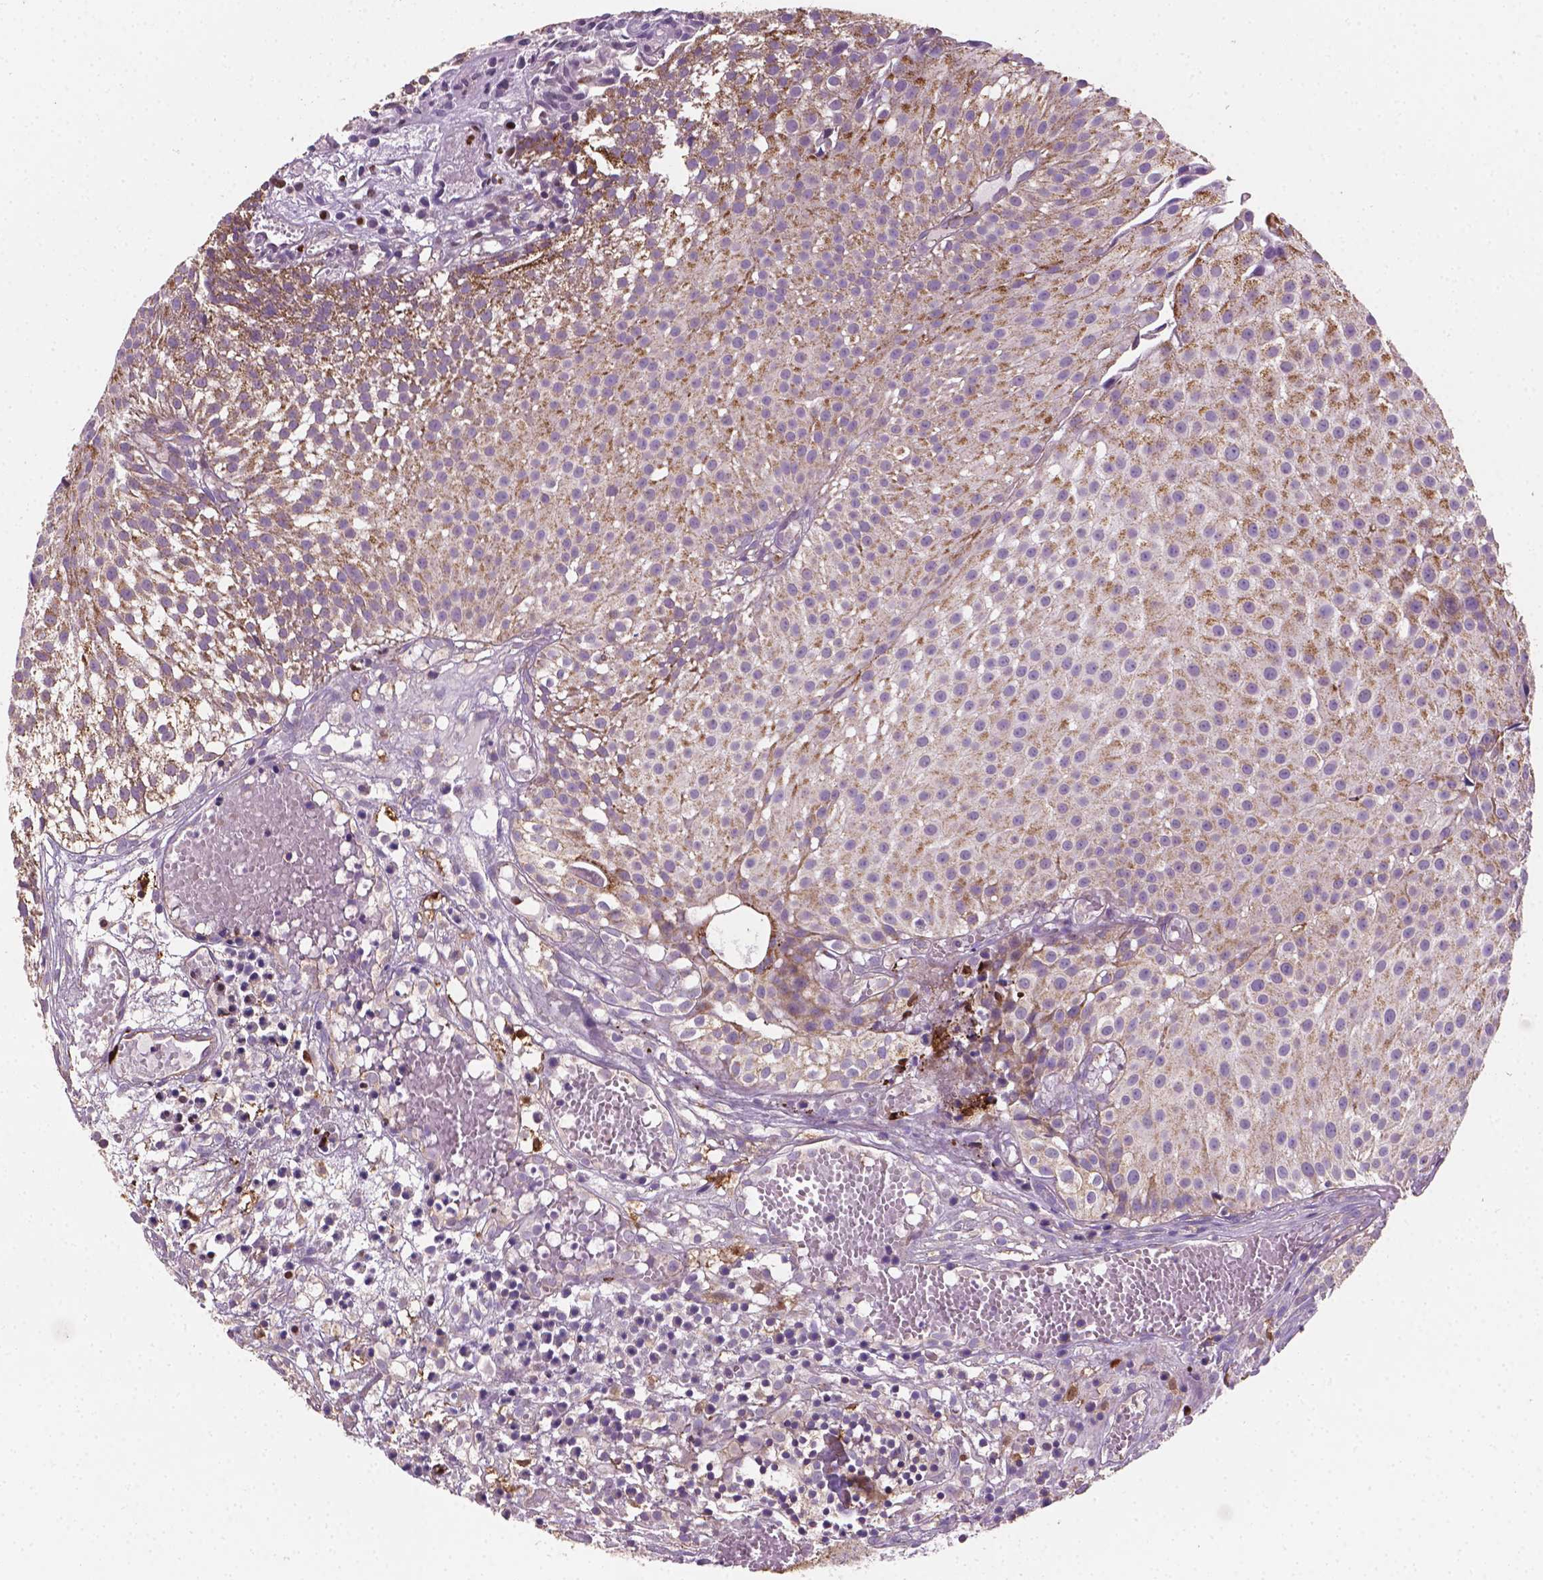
{"staining": {"intensity": "moderate", "quantity": "25%-75%", "location": "cytoplasmic/membranous"}, "tissue": "urothelial cancer", "cell_type": "Tumor cells", "image_type": "cancer", "snomed": [{"axis": "morphology", "description": "Urothelial carcinoma, Low grade"}, {"axis": "topography", "description": "Urinary bladder"}], "caption": "Approximately 25%-75% of tumor cells in human urothelial cancer display moderate cytoplasmic/membranous protein staining as visualized by brown immunohistochemical staining.", "gene": "TCAF1", "patient": {"sex": "male", "age": 79}}